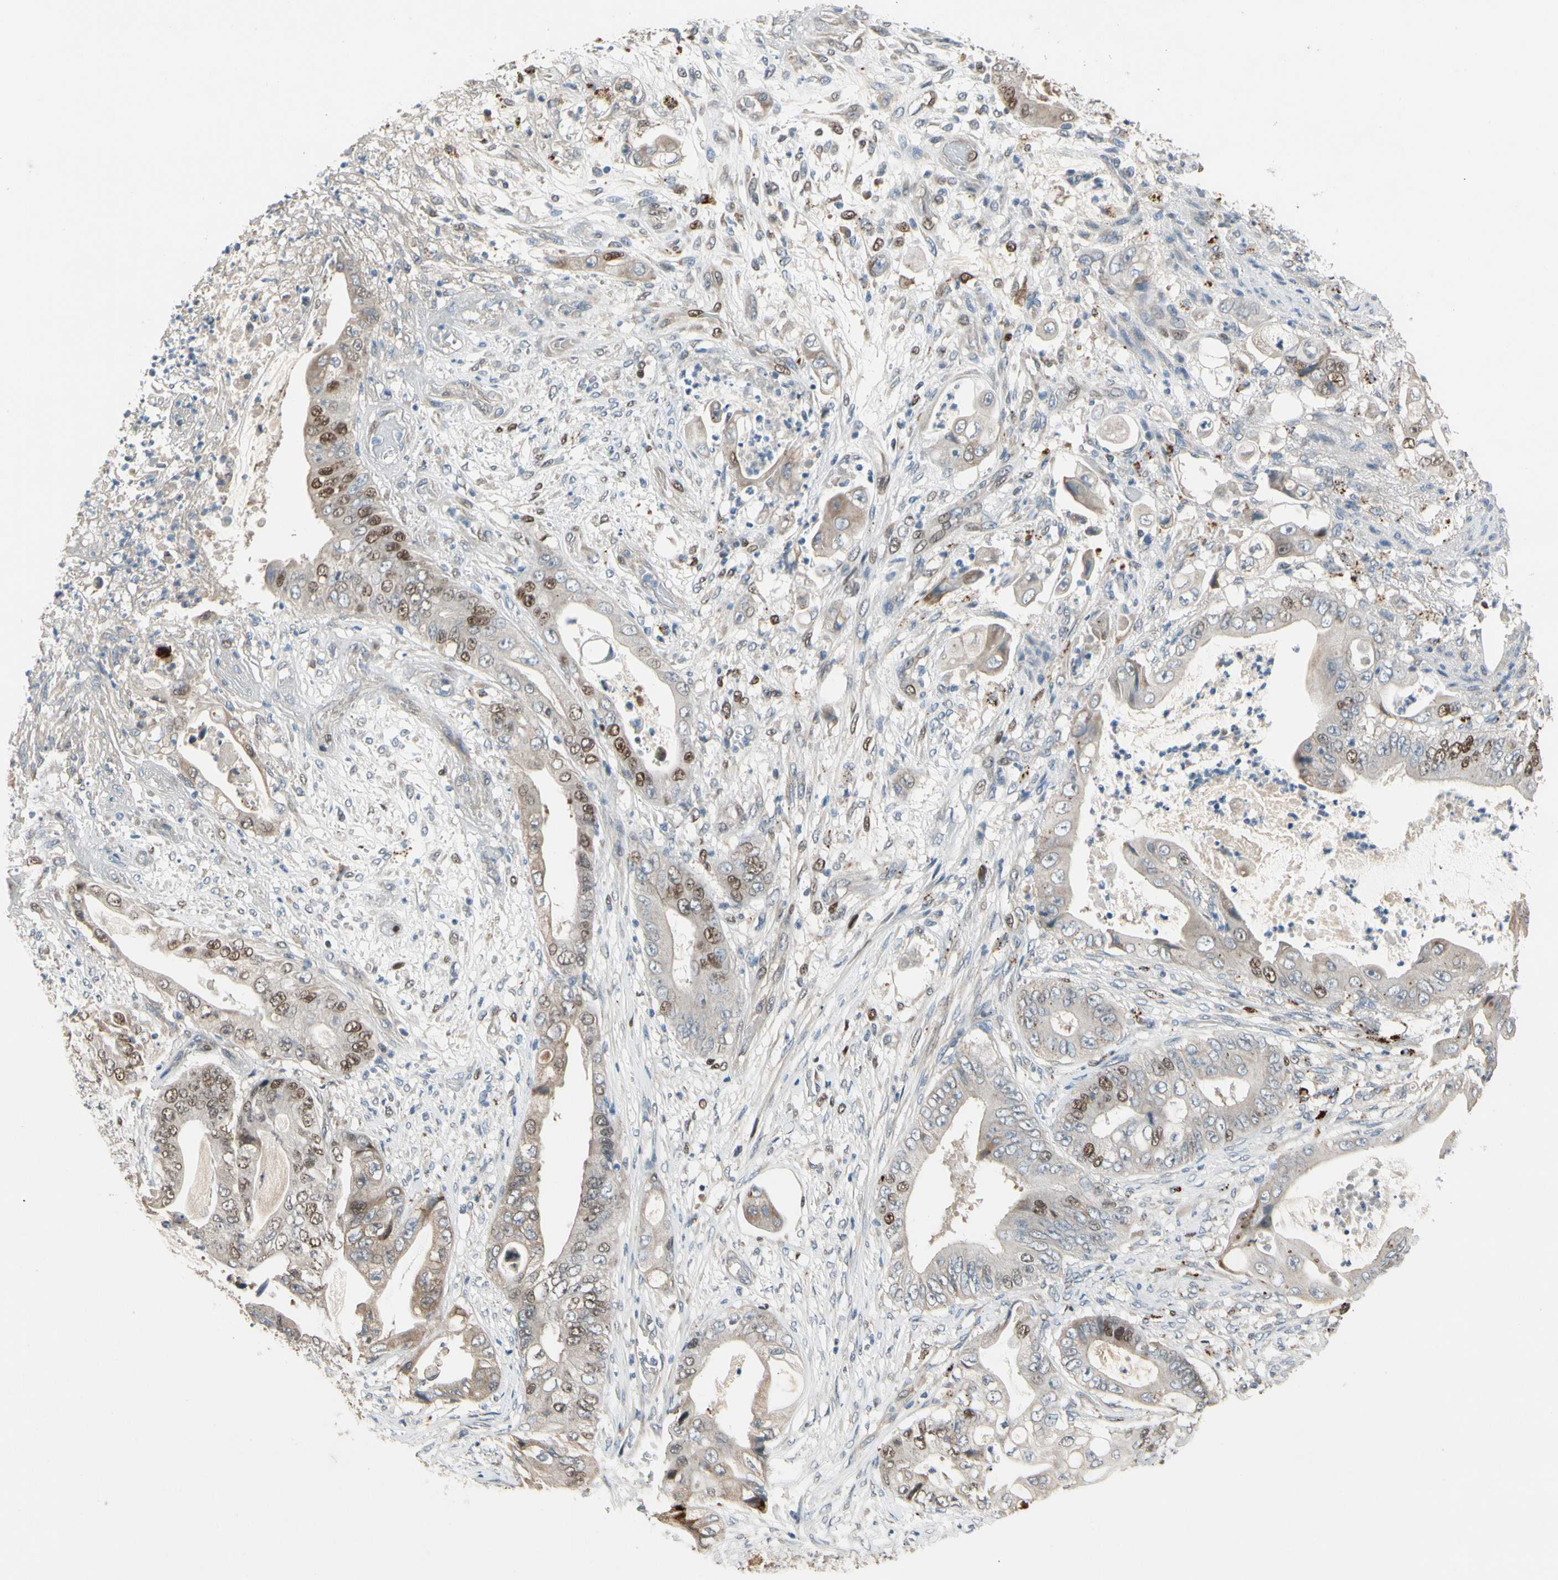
{"staining": {"intensity": "moderate", "quantity": "<25%", "location": "cytoplasmic/membranous,nuclear"}, "tissue": "stomach cancer", "cell_type": "Tumor cells", "image_type": "cancer", "snomed": [{"axis": "morphology", "description": "Adenocarcinoma, NOS"}, {"axis": "topography", "description": "Stomach"}], "caption": "About <25% of tumor cells in human stomach cancer demonstrate moderate cytoplasmic/membranous and nuclear protein positivity as visualized by brown immunohistochemical staining.", "gene": "ZKSCAN4", "patient": {"sex": "female", "age": 73}}